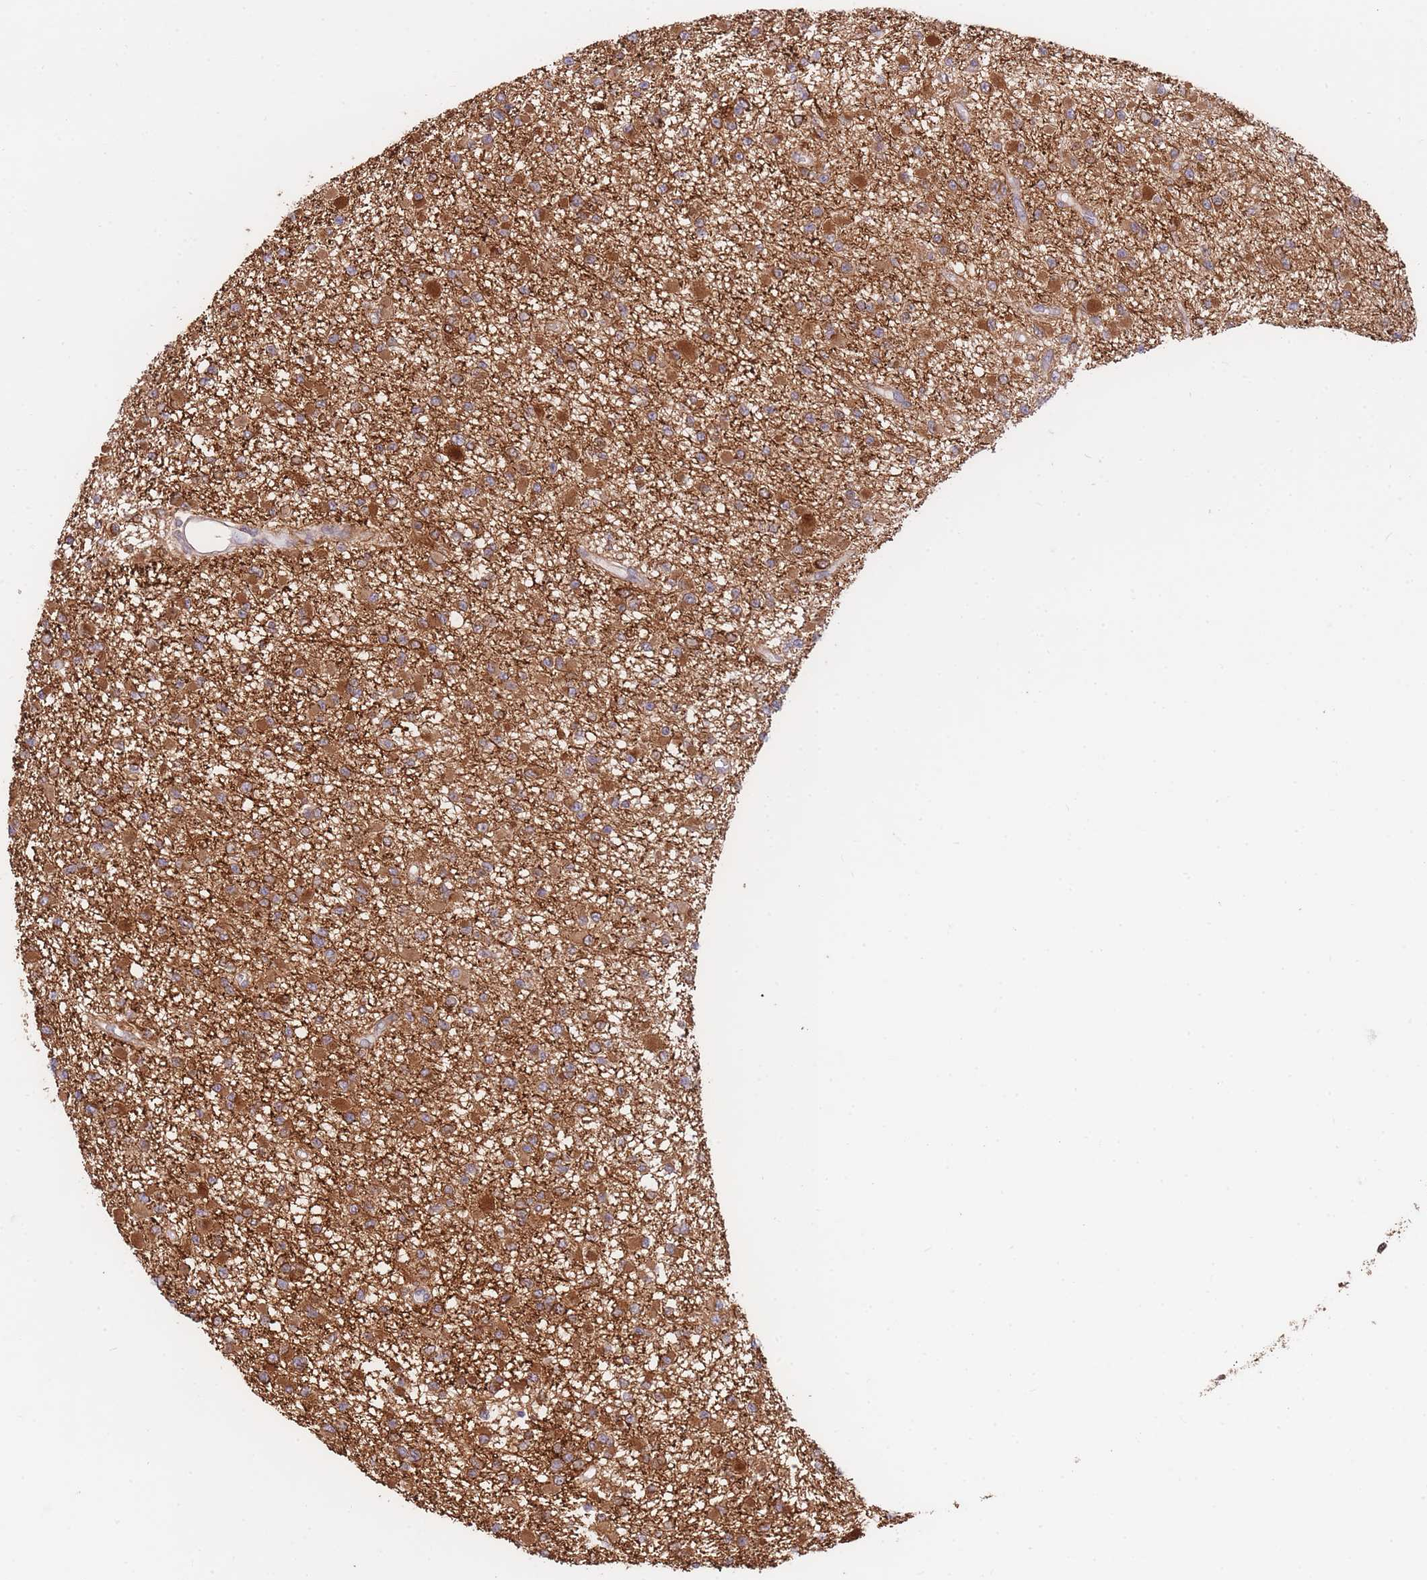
{"staining": {"intensity": "moderate", "quantity": ">75%", "location": "cytoplasmic/membranous"}, "tissue": "glioma", "cell_type": "Tumor cells", "image_type": "cancer", "snomed": [{"axis": "morphology", "description": "Glioma, malignant, Low grade"}, {"axis": "topography", "description": "Brain"}], "caption": "Malignant low-grade glioma stained with immunohistochemistry reveals moderate cytoplasmic/membranous staining in about >75% of tumor cells. Ihc stains the protein in brown and the nuclei are stained blue.", "gene": "EXOSC8", "patient": {"sex": "female", "age": 22}}